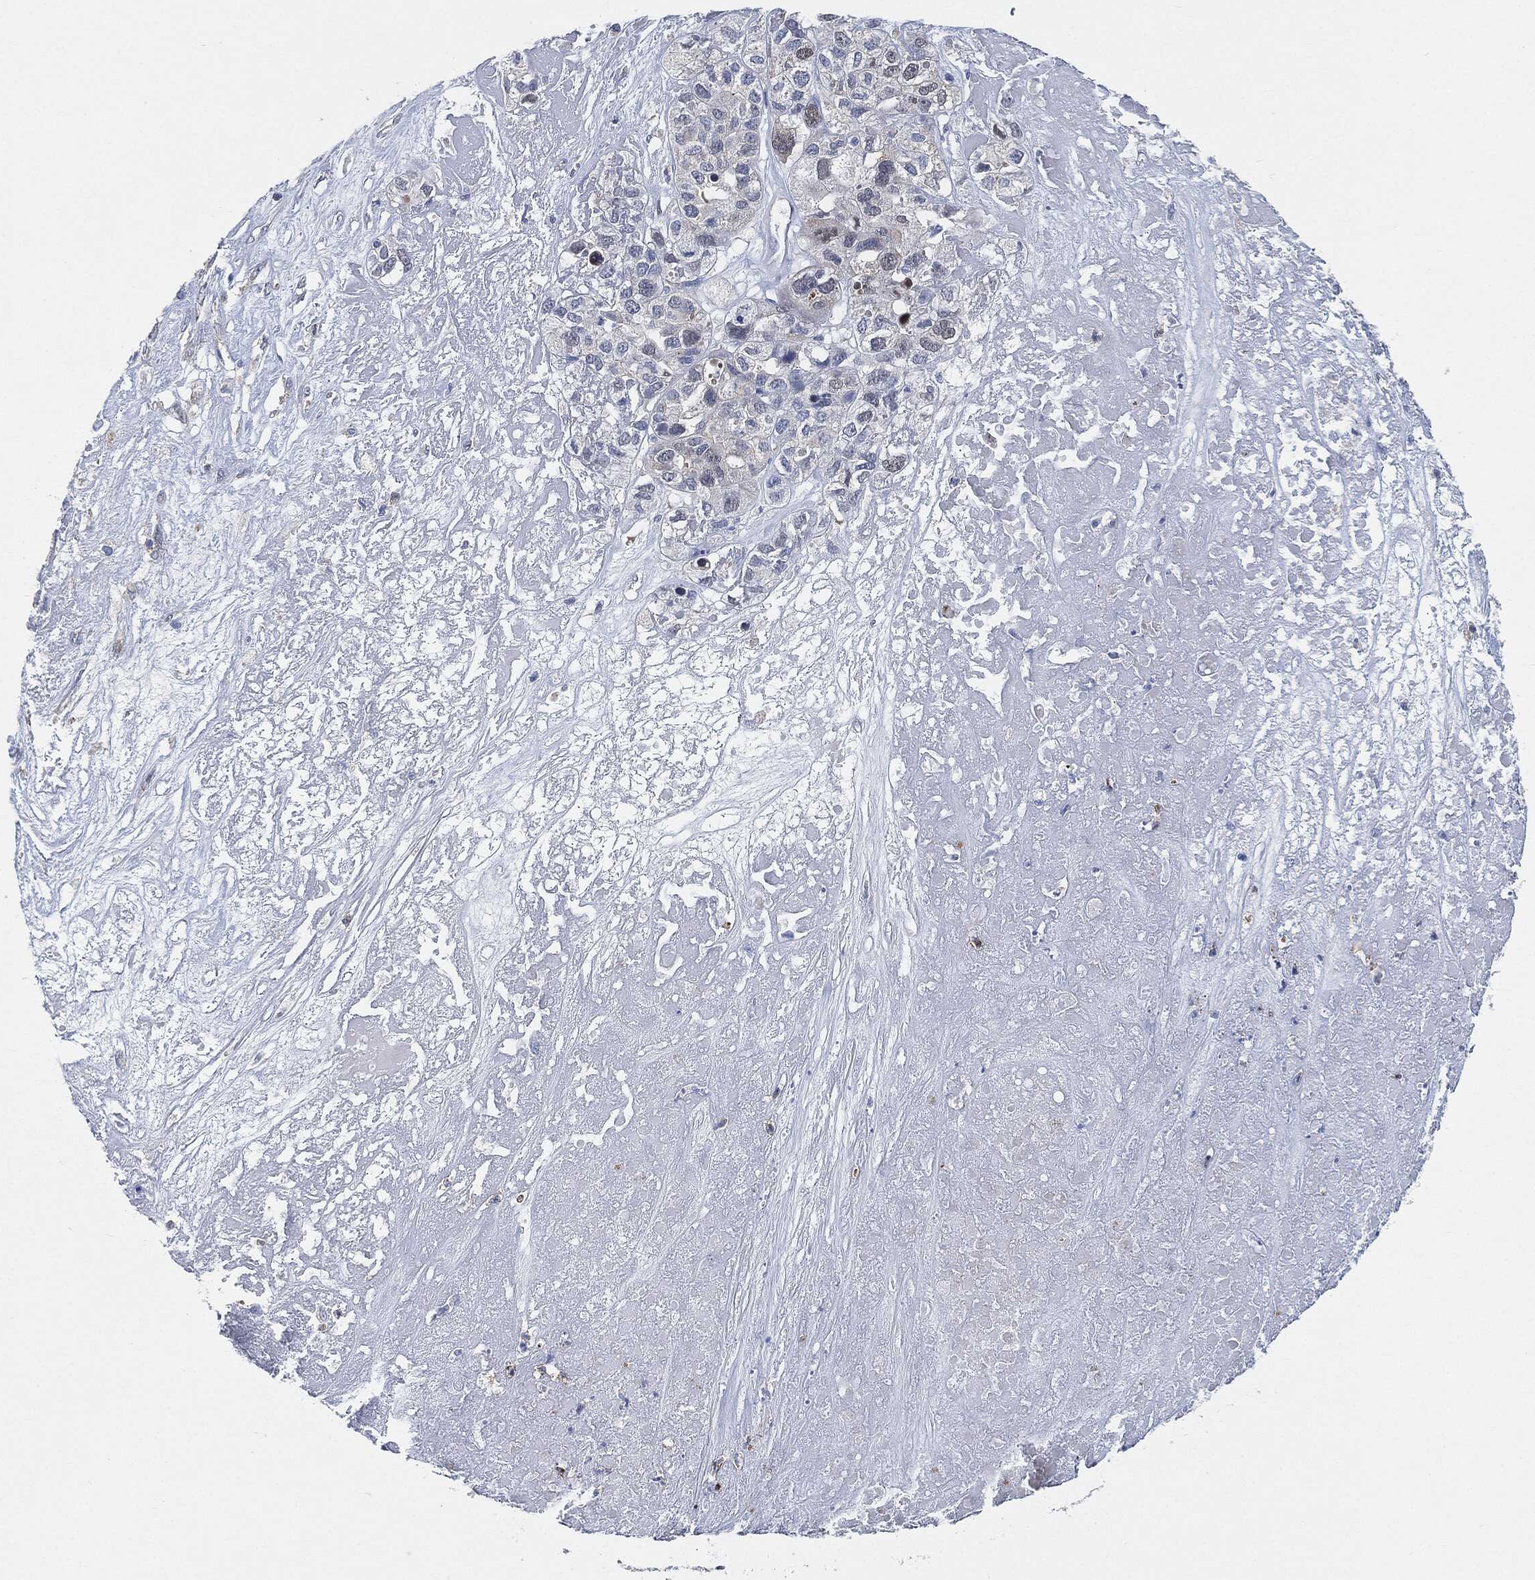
{"staining": {"intensity": "negative", "quantity": "none", "location": "none"}, "tissue": "ovarian cancer", "cell_type": "Tumor cells", "image_type": "cancer", "snomed": [{"axis": "morphology", "description": "Cystadenocarcinoma, serous, NOS"}, {"axis": "topography", "description": "Ovary"}], "caption": "Immunohistochemistry image of ovarian cancer stained for a protein (brown), which demonstrates no expression in tumor cells.", "gene": "VSIG4", "patient": {"sex": "female", "age": 87}}